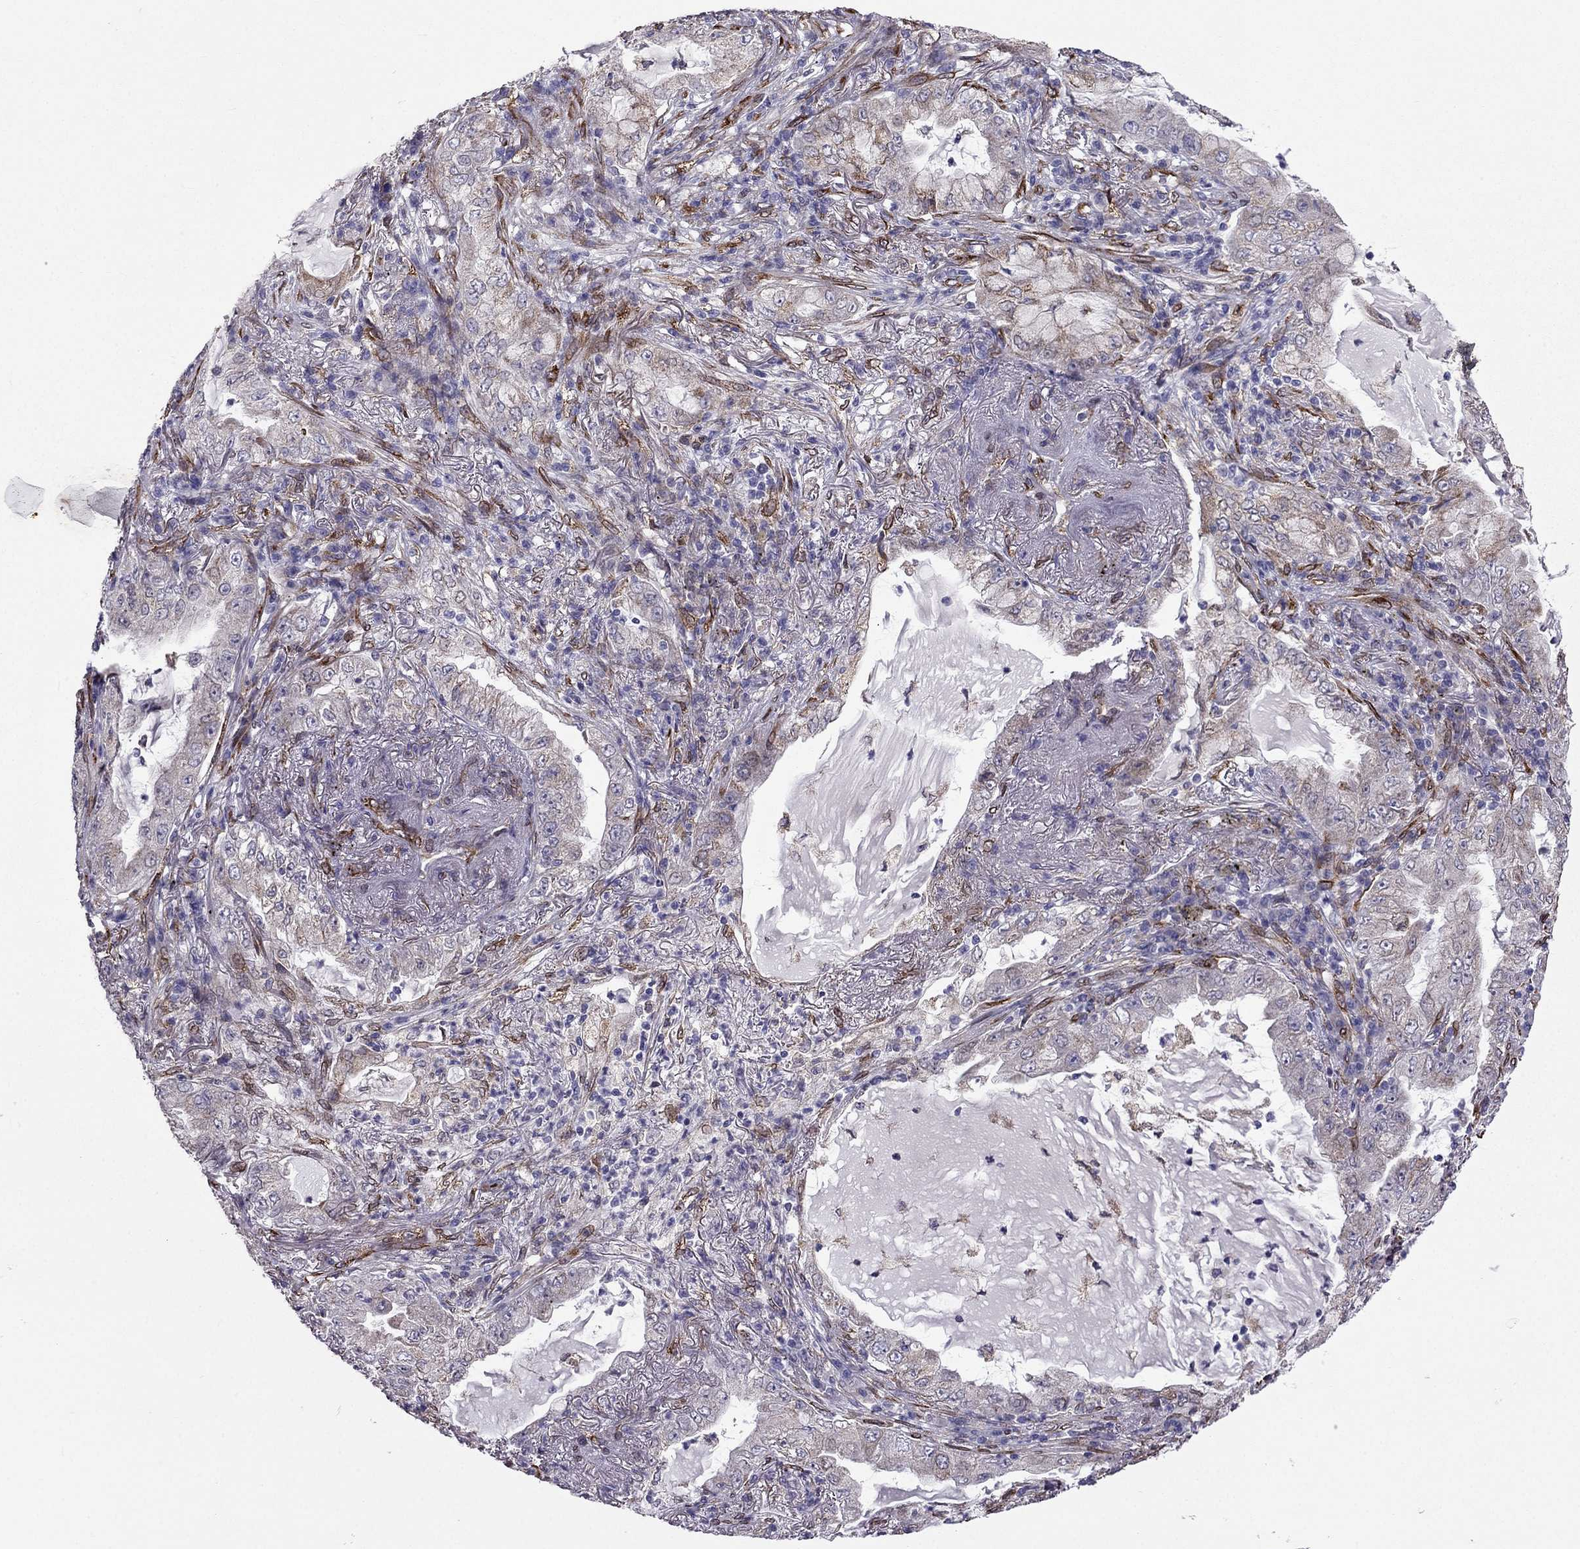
{"staining": {"intensity": "negative", "quantity": "none", "location": "none"}, "tissue": "lung cancer", "cell_type": "Tumor cells", "image_type": "cancer", "snomed": [{"axis": "morphology", "description": "Adenocarcinoma, NOS"}, {"axis": "topography", "description": "Lung"}], "caption": "This is an immunohistochemistry micrograph of adenocarcinoma (lung). There is no positivity in tumor cells.", "gene": "IKBIP", "patient": {"sex": "female", "age": 73}}